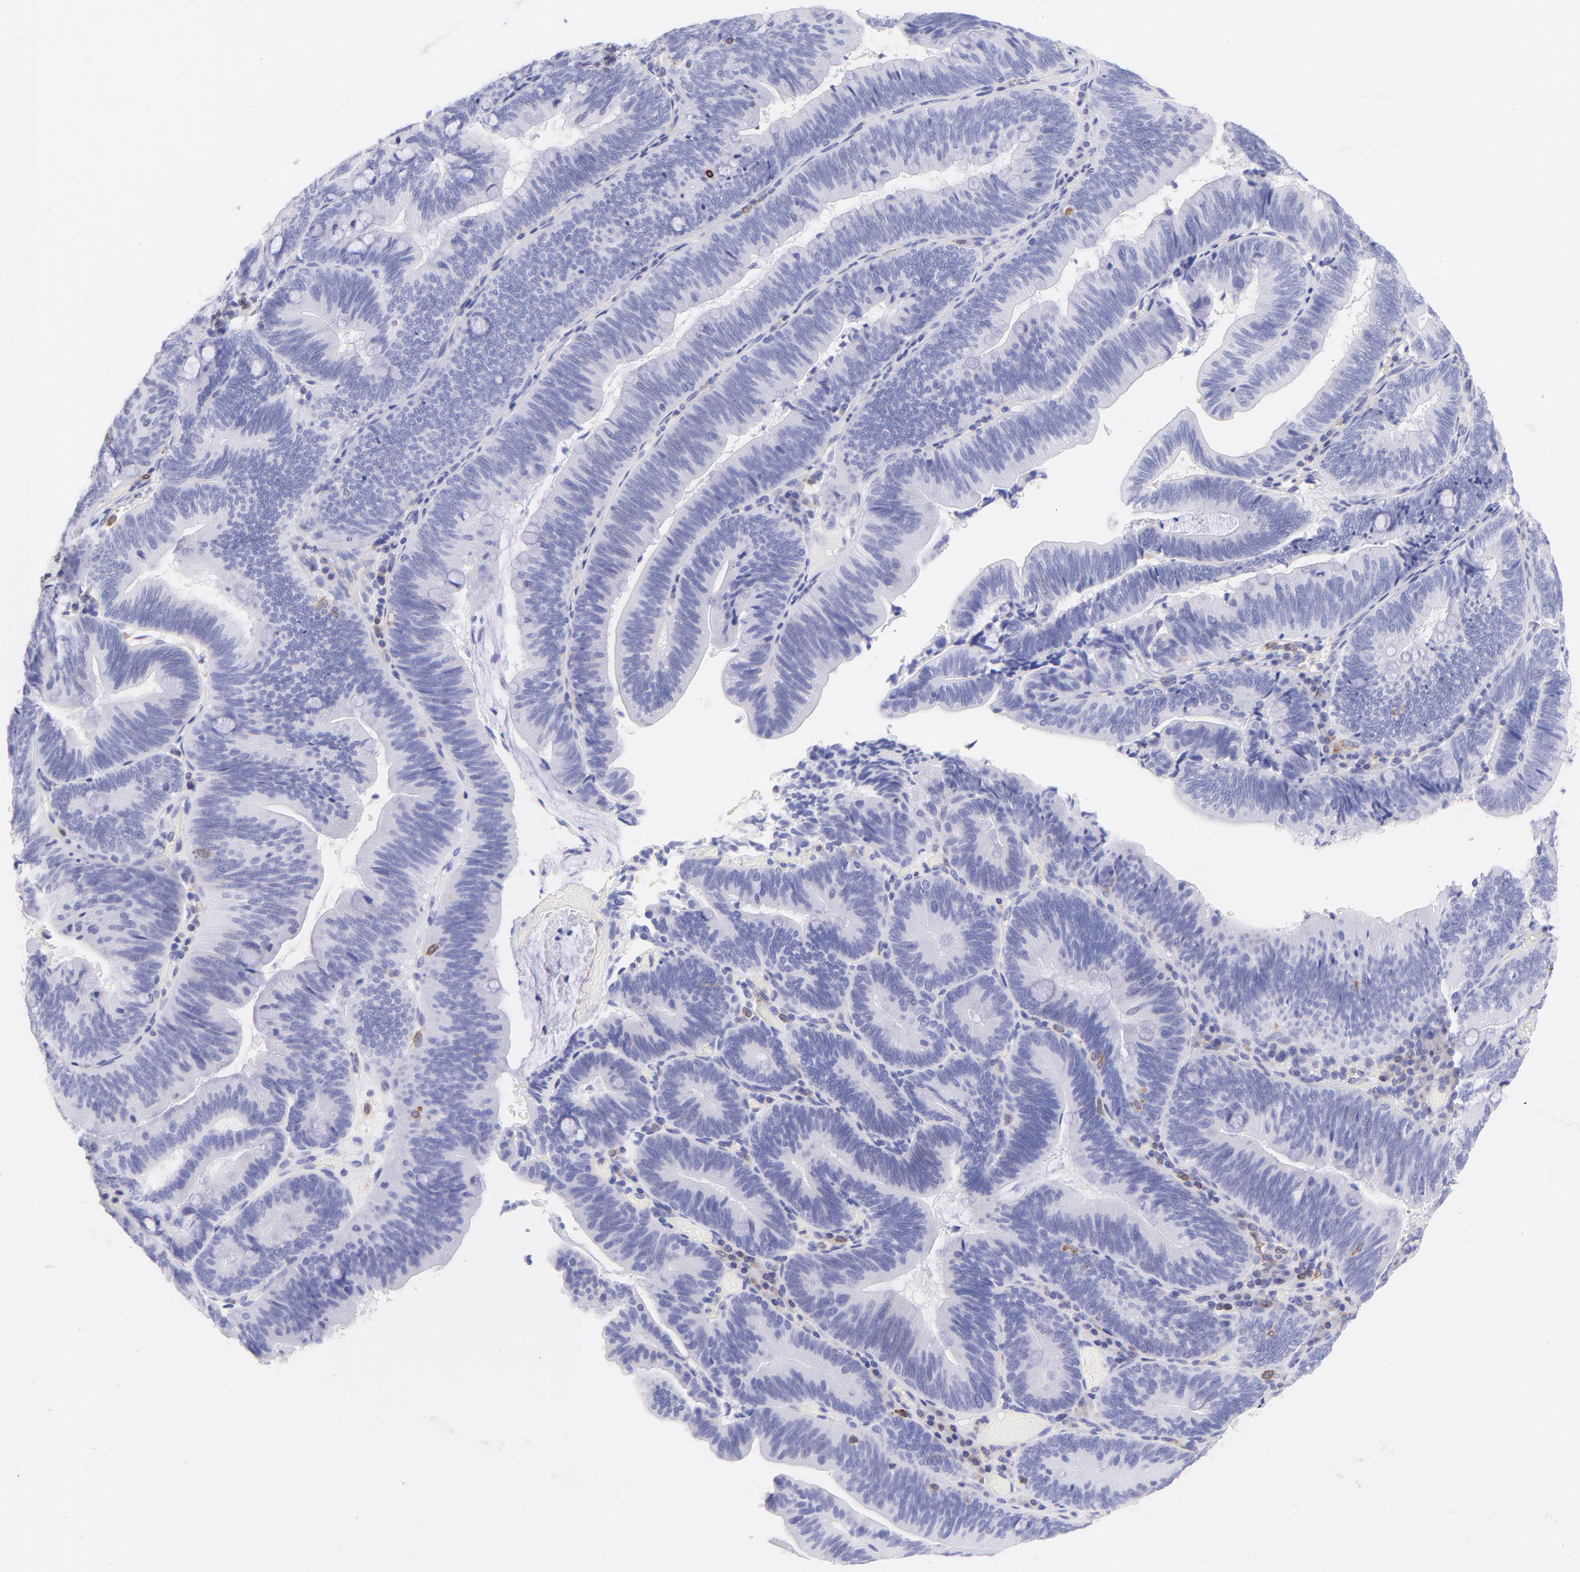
{"staining": {"intensity": "negative", "quantity": "none", "location": "none"}, "tissue": "pancreatic cancer", "cell_type": "Tumor cells", "image_type": "cancer", "snomed": [{"axis": "morphology", "description": "Adenocarcinoma, NOS"}, {"axis": "topography", "description": "Pancreas"}], "caption": "This is an immunohistochemistry (IHC) micrograph of human adenocarcinoma (pancreatic). There is no positivity in tumor cells.", "gene": "IRAG2", "patient": {"sex": "male", "age": 82}}